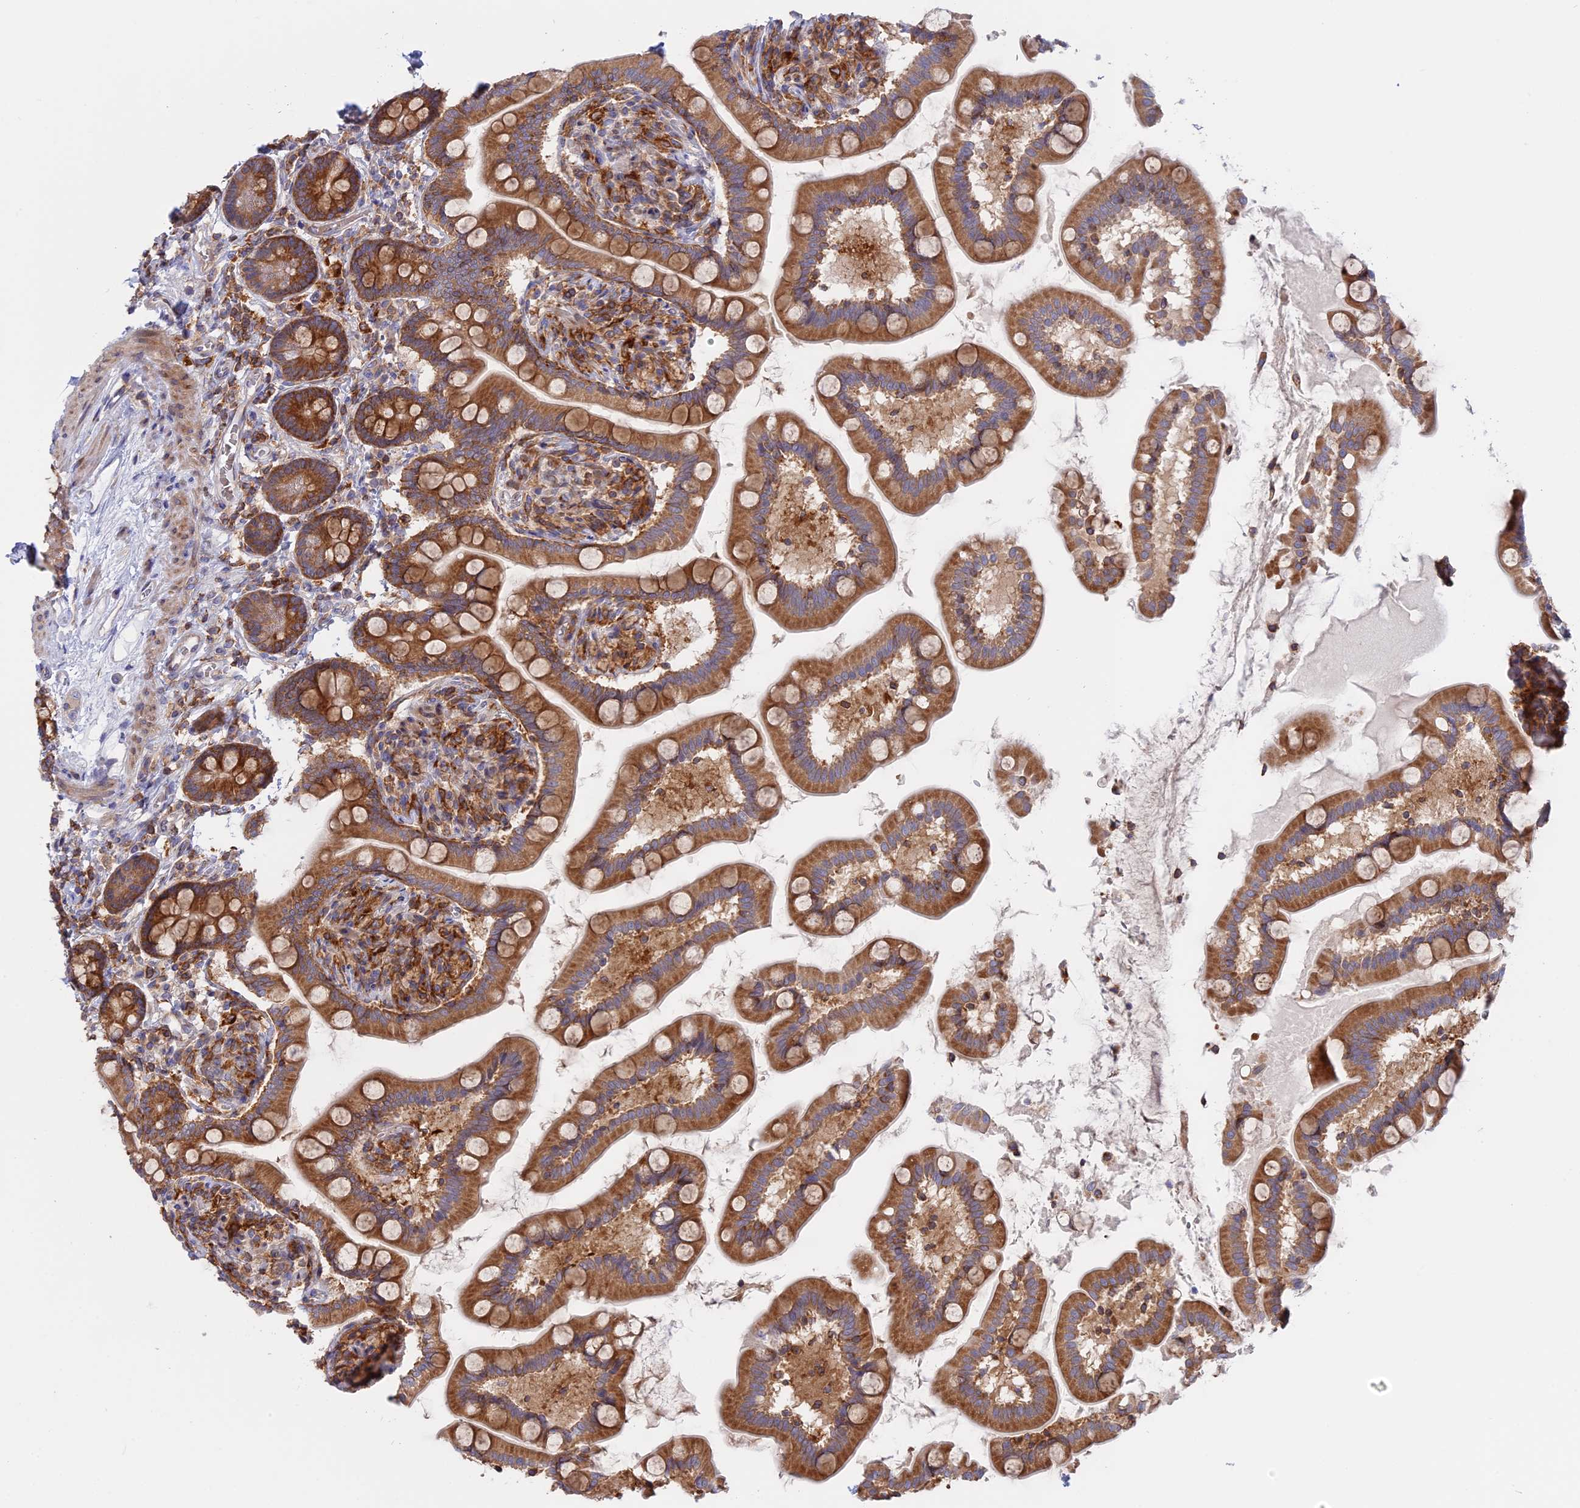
{"staining": {"intensity": "moderate", "quantity": ">75%", "location": "cytoplasmic/membranous"}, "tissue": "small intestine", "cell_type": "Glandular cells", "image_type": "normal", "snomed": [{"axis": "morphology", "description": "Normal tissue, NOS"}, {"axis": "topography", "description": "Small intestine"}], "caption": "Moderate cytoplasmic/membranous staining is appreciated in approximately >75% of glandular cells in normal small intestine. (DAB (3,3'-diaminobenzidine) = brown stain, brightfield microscopy at high magnification).", "gene": "GMIP", "patient": {"sex": "female", "age": 64}}